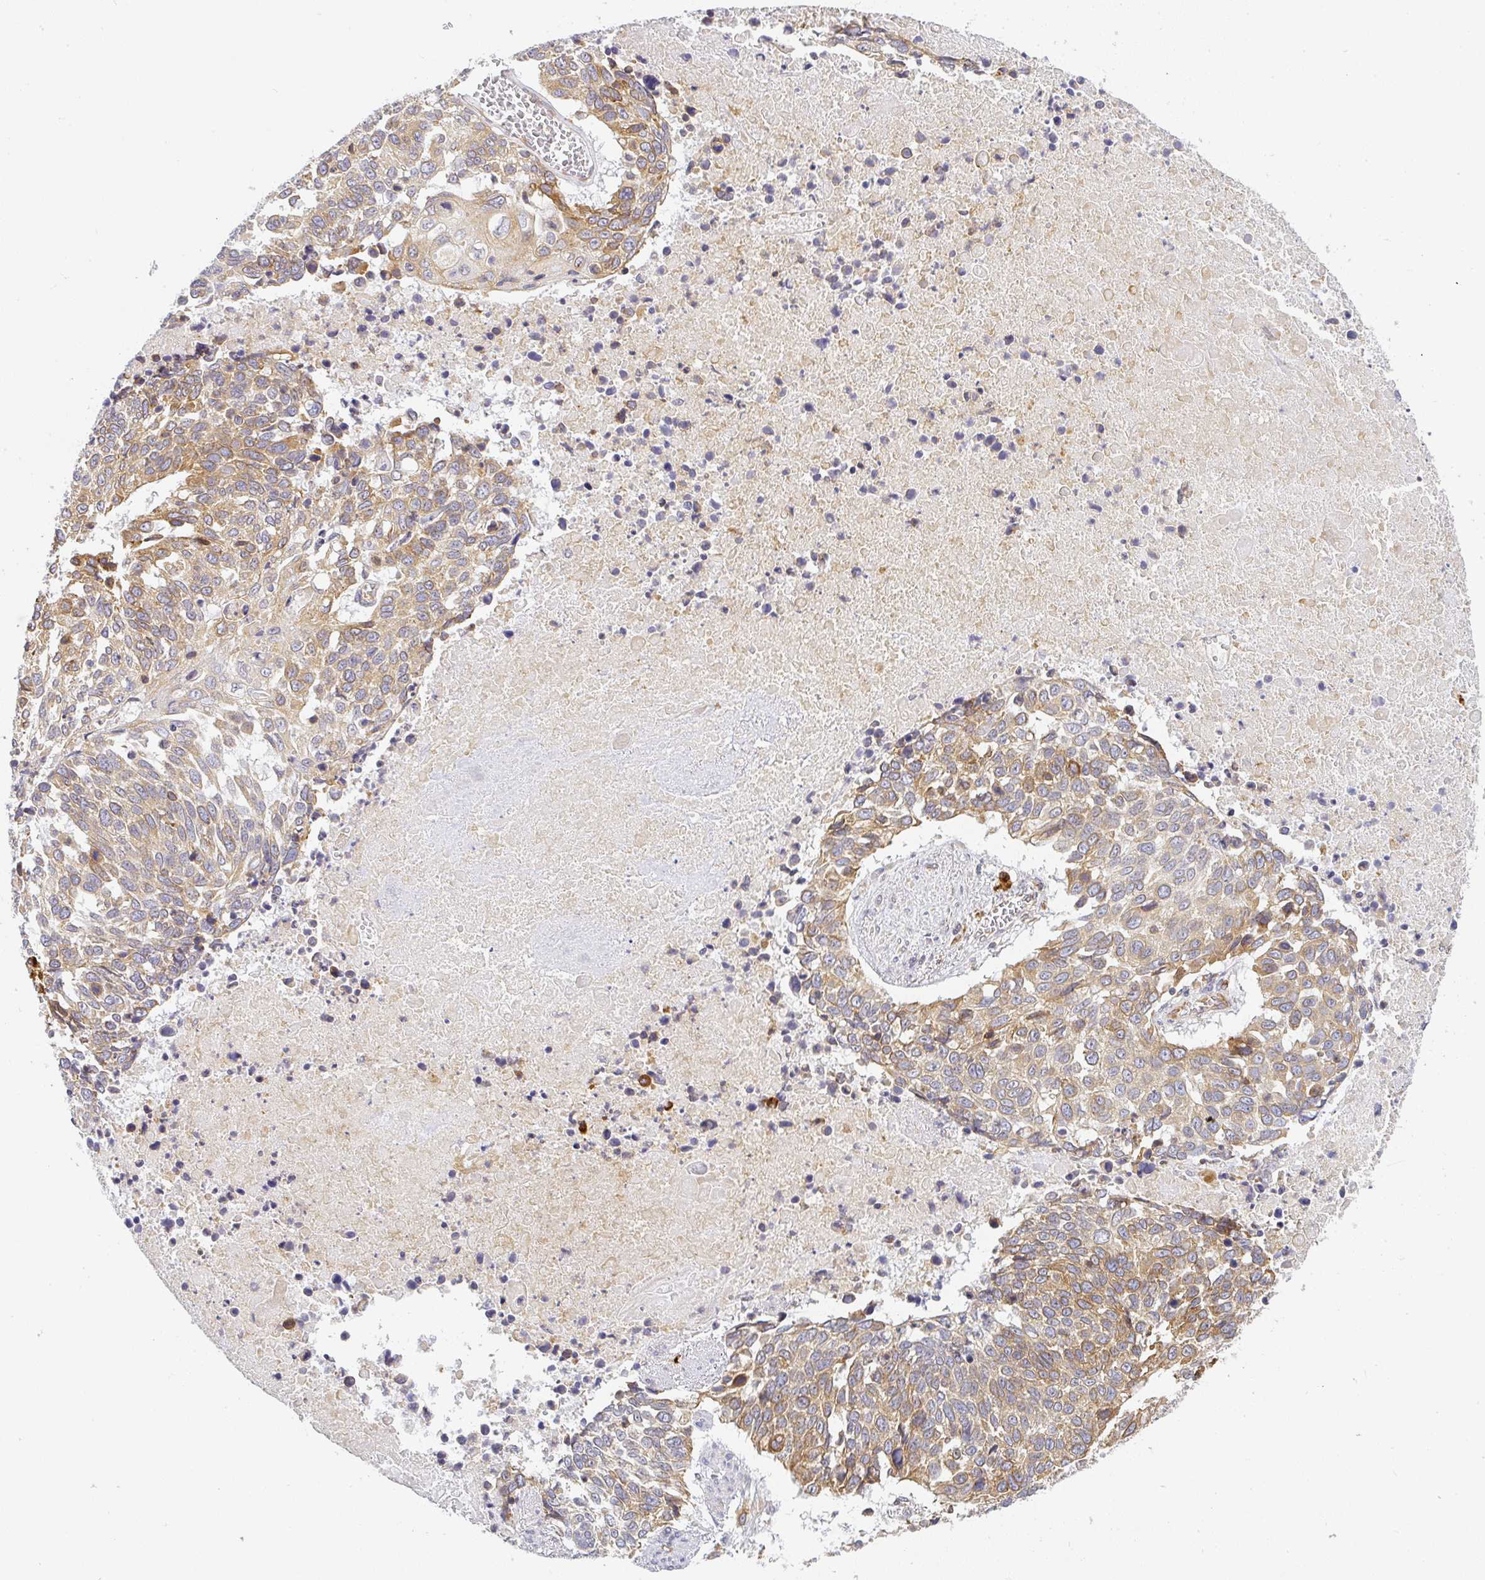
{"staining": {"intensity": "moderate", "quantity": "25%-75%", "location": "cytoplasmic/membranous"}, "tissue": "lung cancer", "cell_type": "Tumor cells", "image_type": "cancer", "snomed": [{"axis": "morphology", "description": "Squamous cell carcinoma, NOS"}, {"axis": "topography", "description": "Lung"}], "caption": "There is medium levels of moderate cytoplasmic/membranous expression in tumor cells of squamous cell carcinoma (lung), as demonstrated by immunohistochemical staining (brown color).", "gene": "DERL2", "patient": {"sex": "male", "age": 62}}